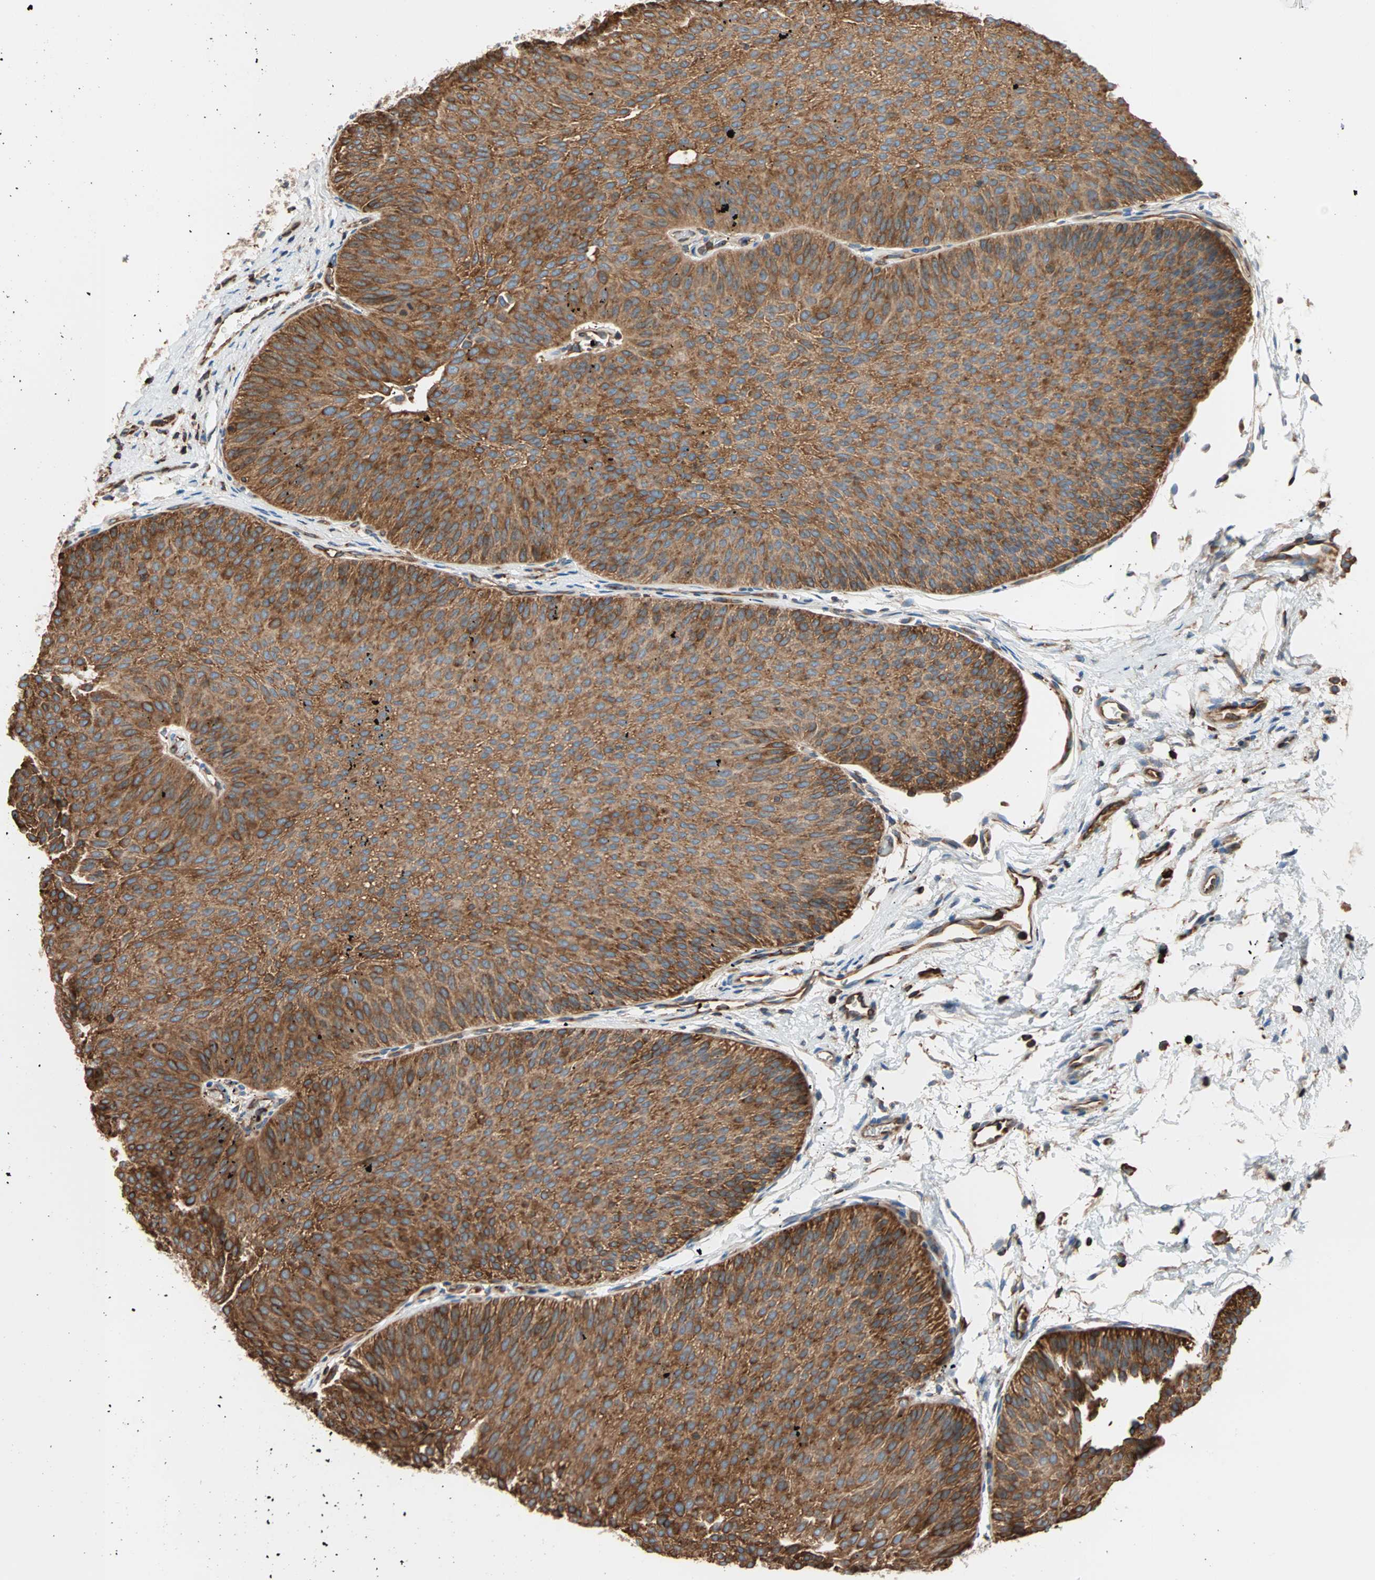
{"staining": {"intensity": "strong", "quantity": ">75%", "location": "cytoplasmic/membranous"}, "tissue": "urothelial cancer", "cell_type": "Tumor cells", "image_type": "cancer", "snomed": [{"axis": "morphology", "description": "Urothelial carcinoma, Low grade"}, {"axis": "topography", "description": "Urinary bladder"}], "caption": "There is high levels of strong cytoplasmic/membranous staining in tumor cells of low-grade urothelial carcinoma, as demonstrated by immunohistochemical staining (brown color).", "gene": "EEF2", "patient": {"sex": "female", "age": 60}}